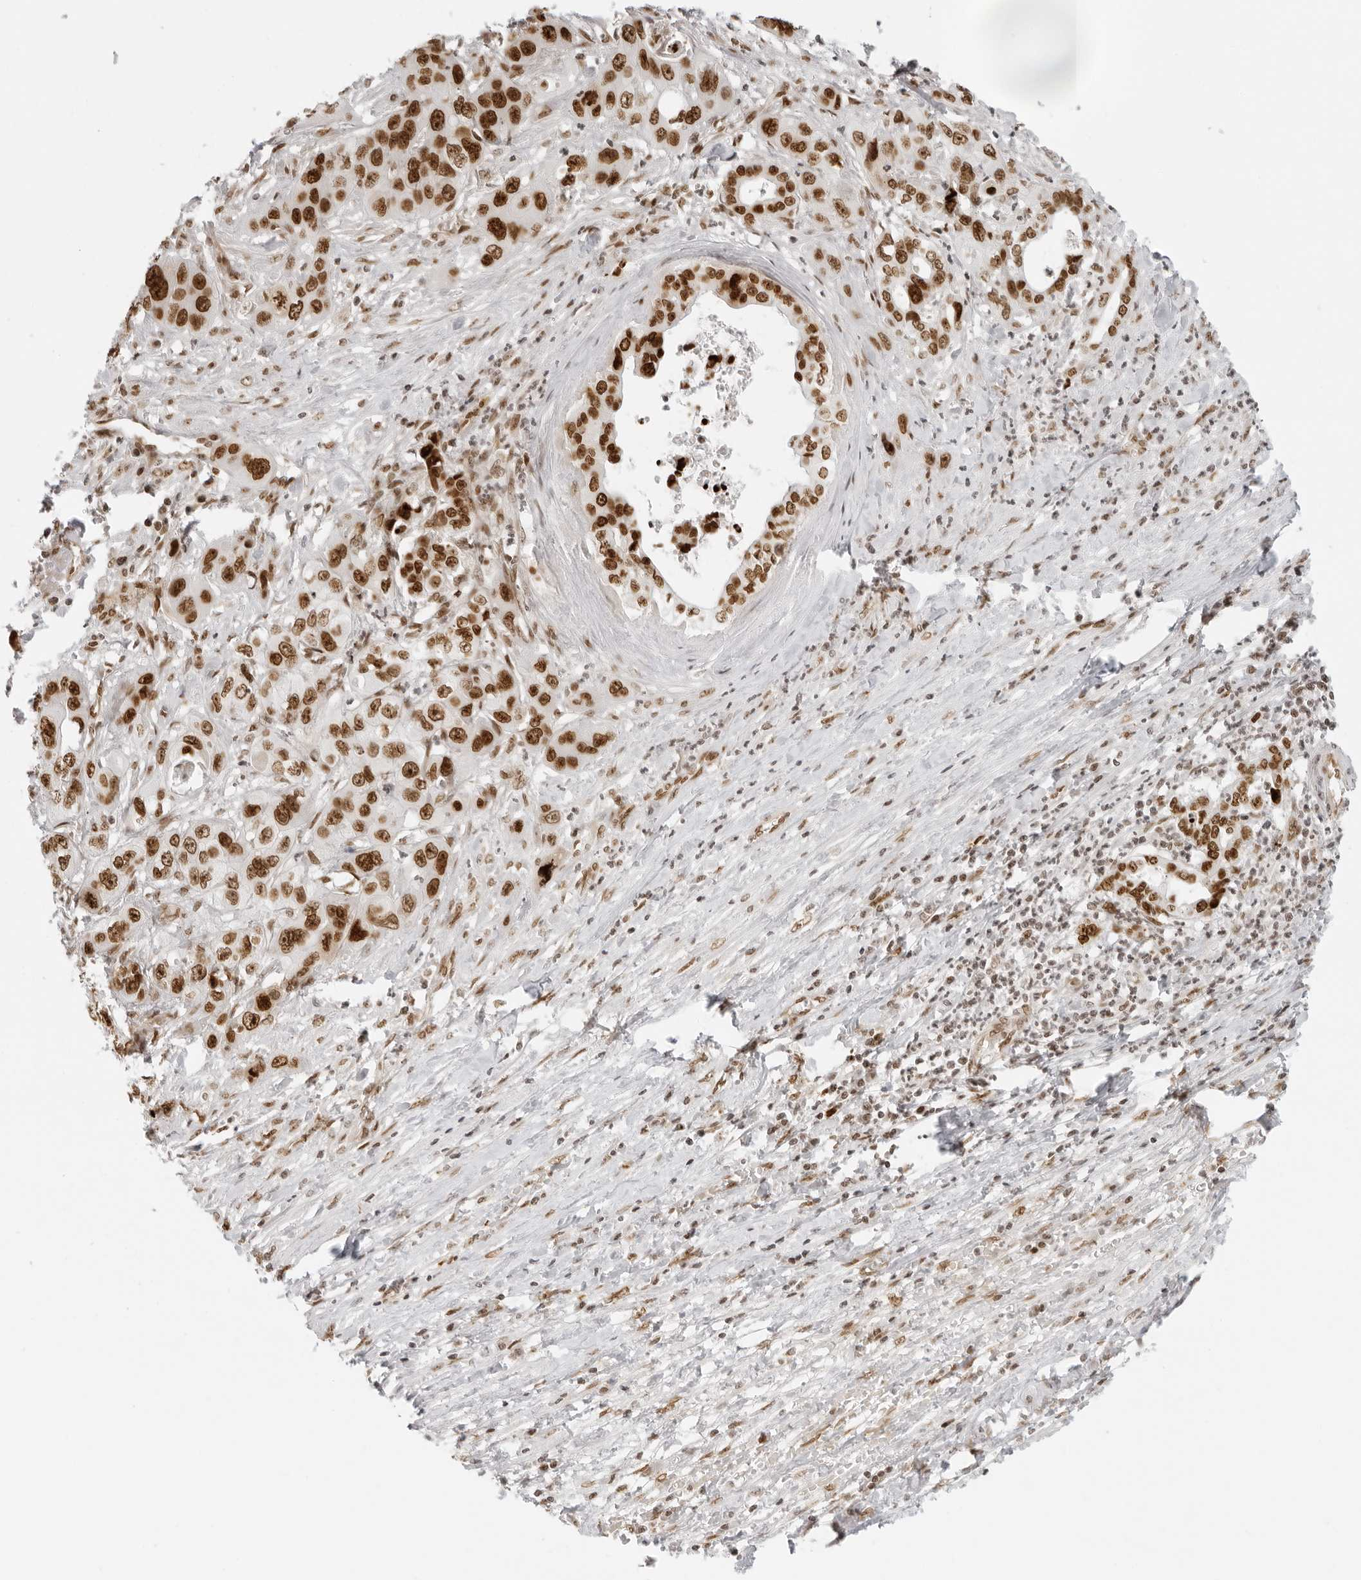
{"staining": {"intensity": "strong", "quantity": ">75%", "location": "nuclear"}, "tissue": "liver cancer", "cell_type": "Tumor cells", "image_type": "cancer", "snomed": [{"axis": "morphology", "description": "Cholangiocarcinoma"}, {"axis": "topography", "description": "Liver"}], "caption": "Tumor cells exhibit high levels of strong nuclear staining in approximately >75% of cells in liver cancer.", "gene": "RCC1", "patient": {"sex": "female", "age": 61}}